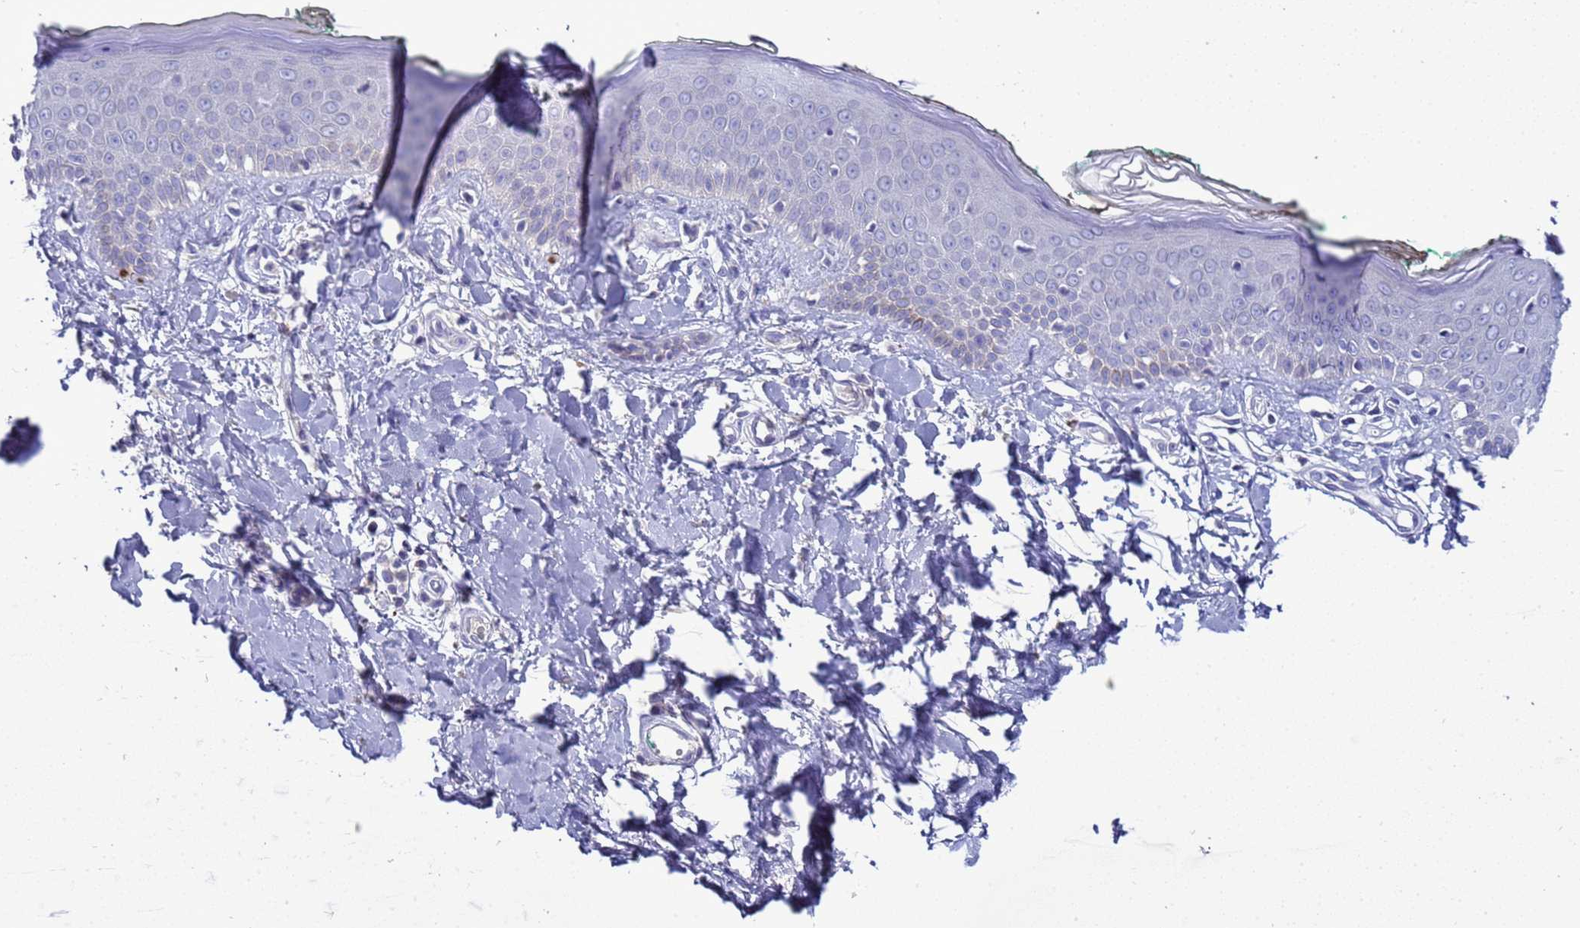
{"staining": {"intensity": "negative", "quantity": "none", "location": "none"}, "tissue": "skin", "cell_type": "Fibroblasts", "image_type": "normal", "snomed": [{"axis": "morphology", "description": "Normal tissue, NOS"}, {"axis": "morphology", "description": "Malignant melanoma, NOS"}, {"axis": "topography", "description": "Skin"}], "caption": "Fibroblasts show no significant protein staining in unremarkable skin. (Stains: DAB (3,3'-diaminobenzidine) immunohistochemistry (IHC) with hematoxylin counter stain, Microscopy: brightfield microscopy at high magnification).", "gene": "C4orf46", "patient": {"sex": "male", "age": 62}}